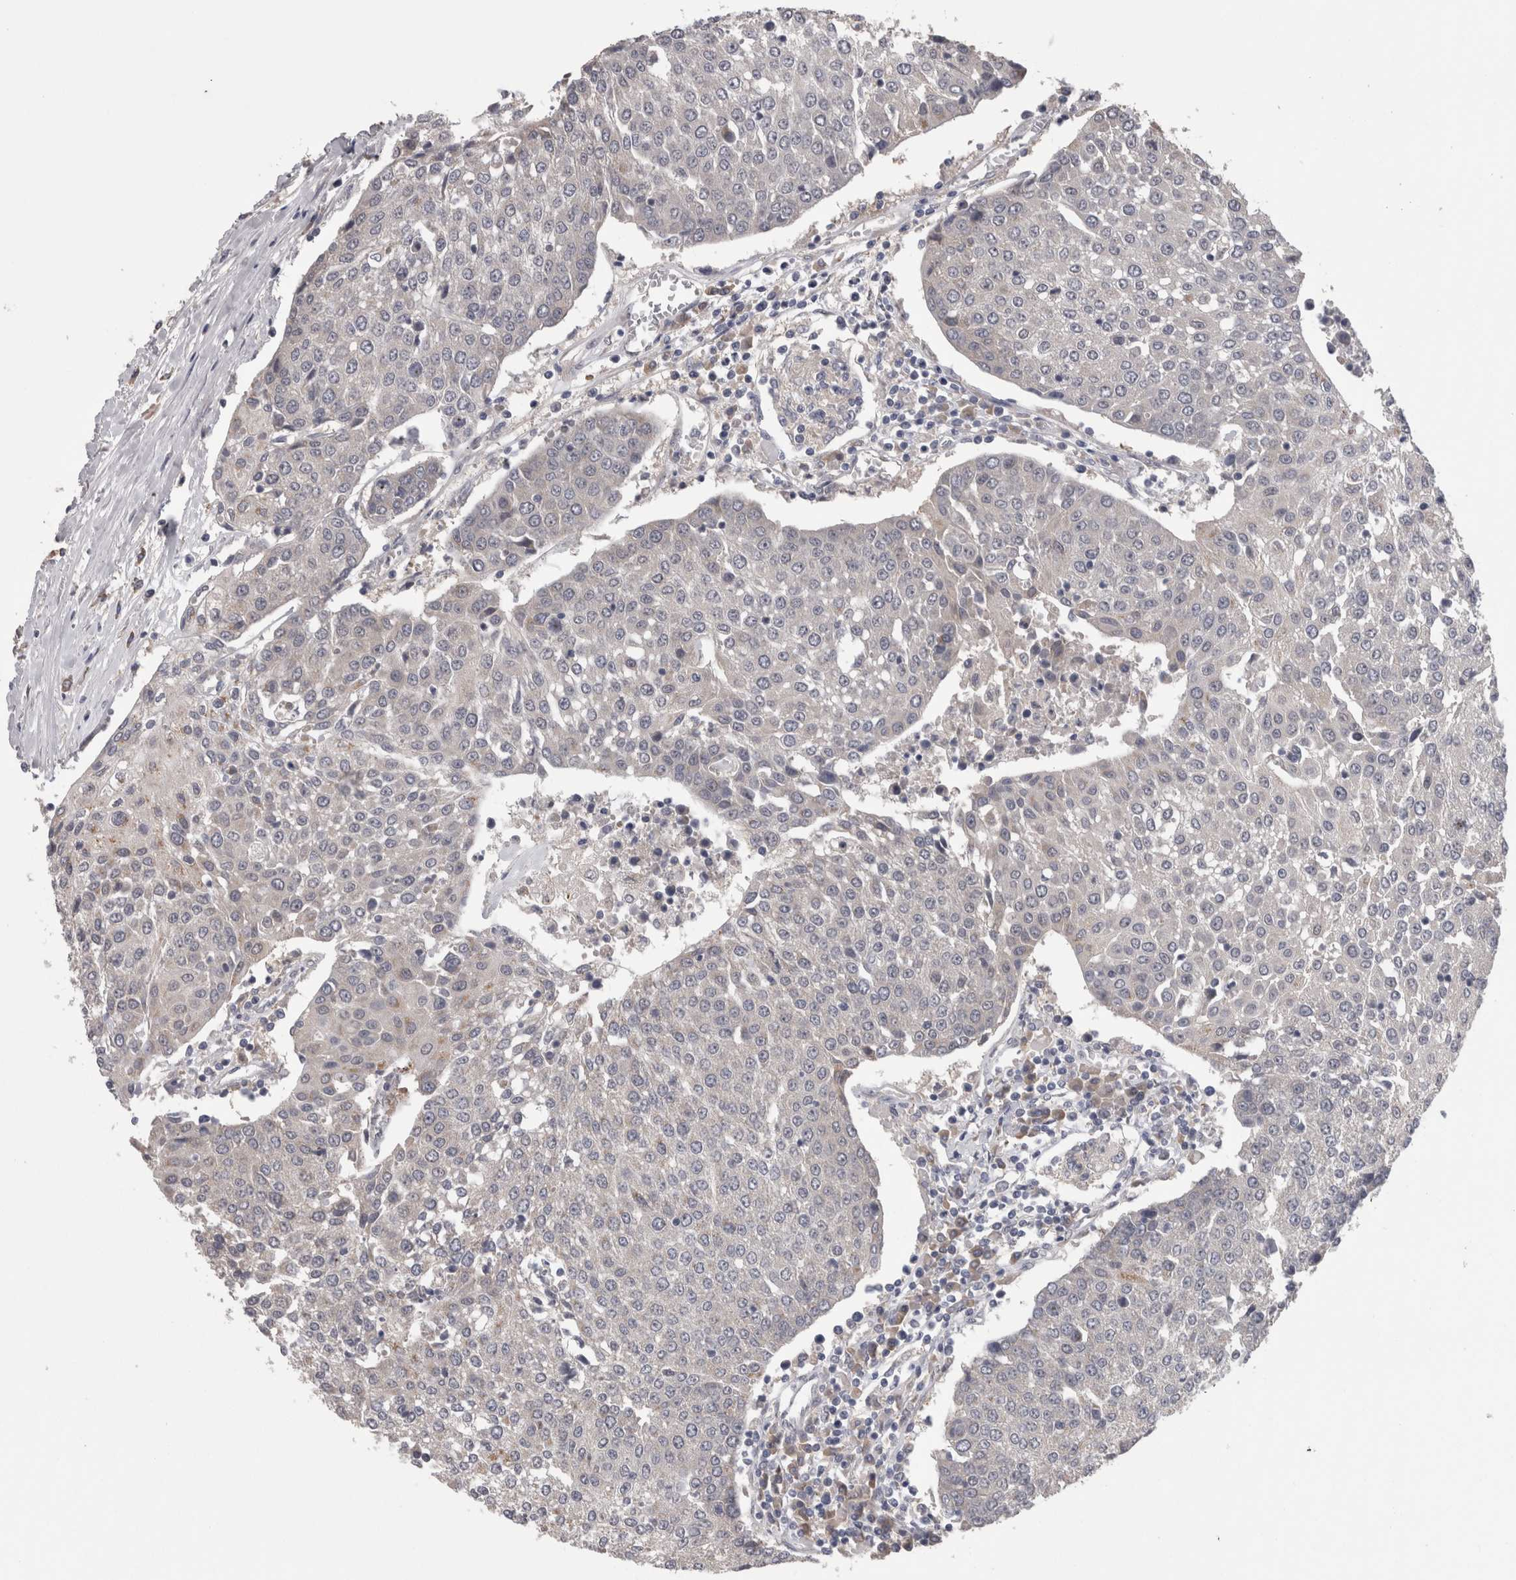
{"staining": {"intensity": "negative", "quantity": "none", "location": "none"}, "tissue": "urothelial cancer", "cell_type": "Tumor cells", "image_type": "cancer", "snomed": [{"axis": "morphology", "description": "Urothelial carcinoma, High grade"}, {"axis": "topography", "description": "Urinary bladder"}], "caption": "Tumor cells show no significant expression in urothelial cancer.", "gene": "DCTN6", "patient": {"sex": "female", "age": 85}}